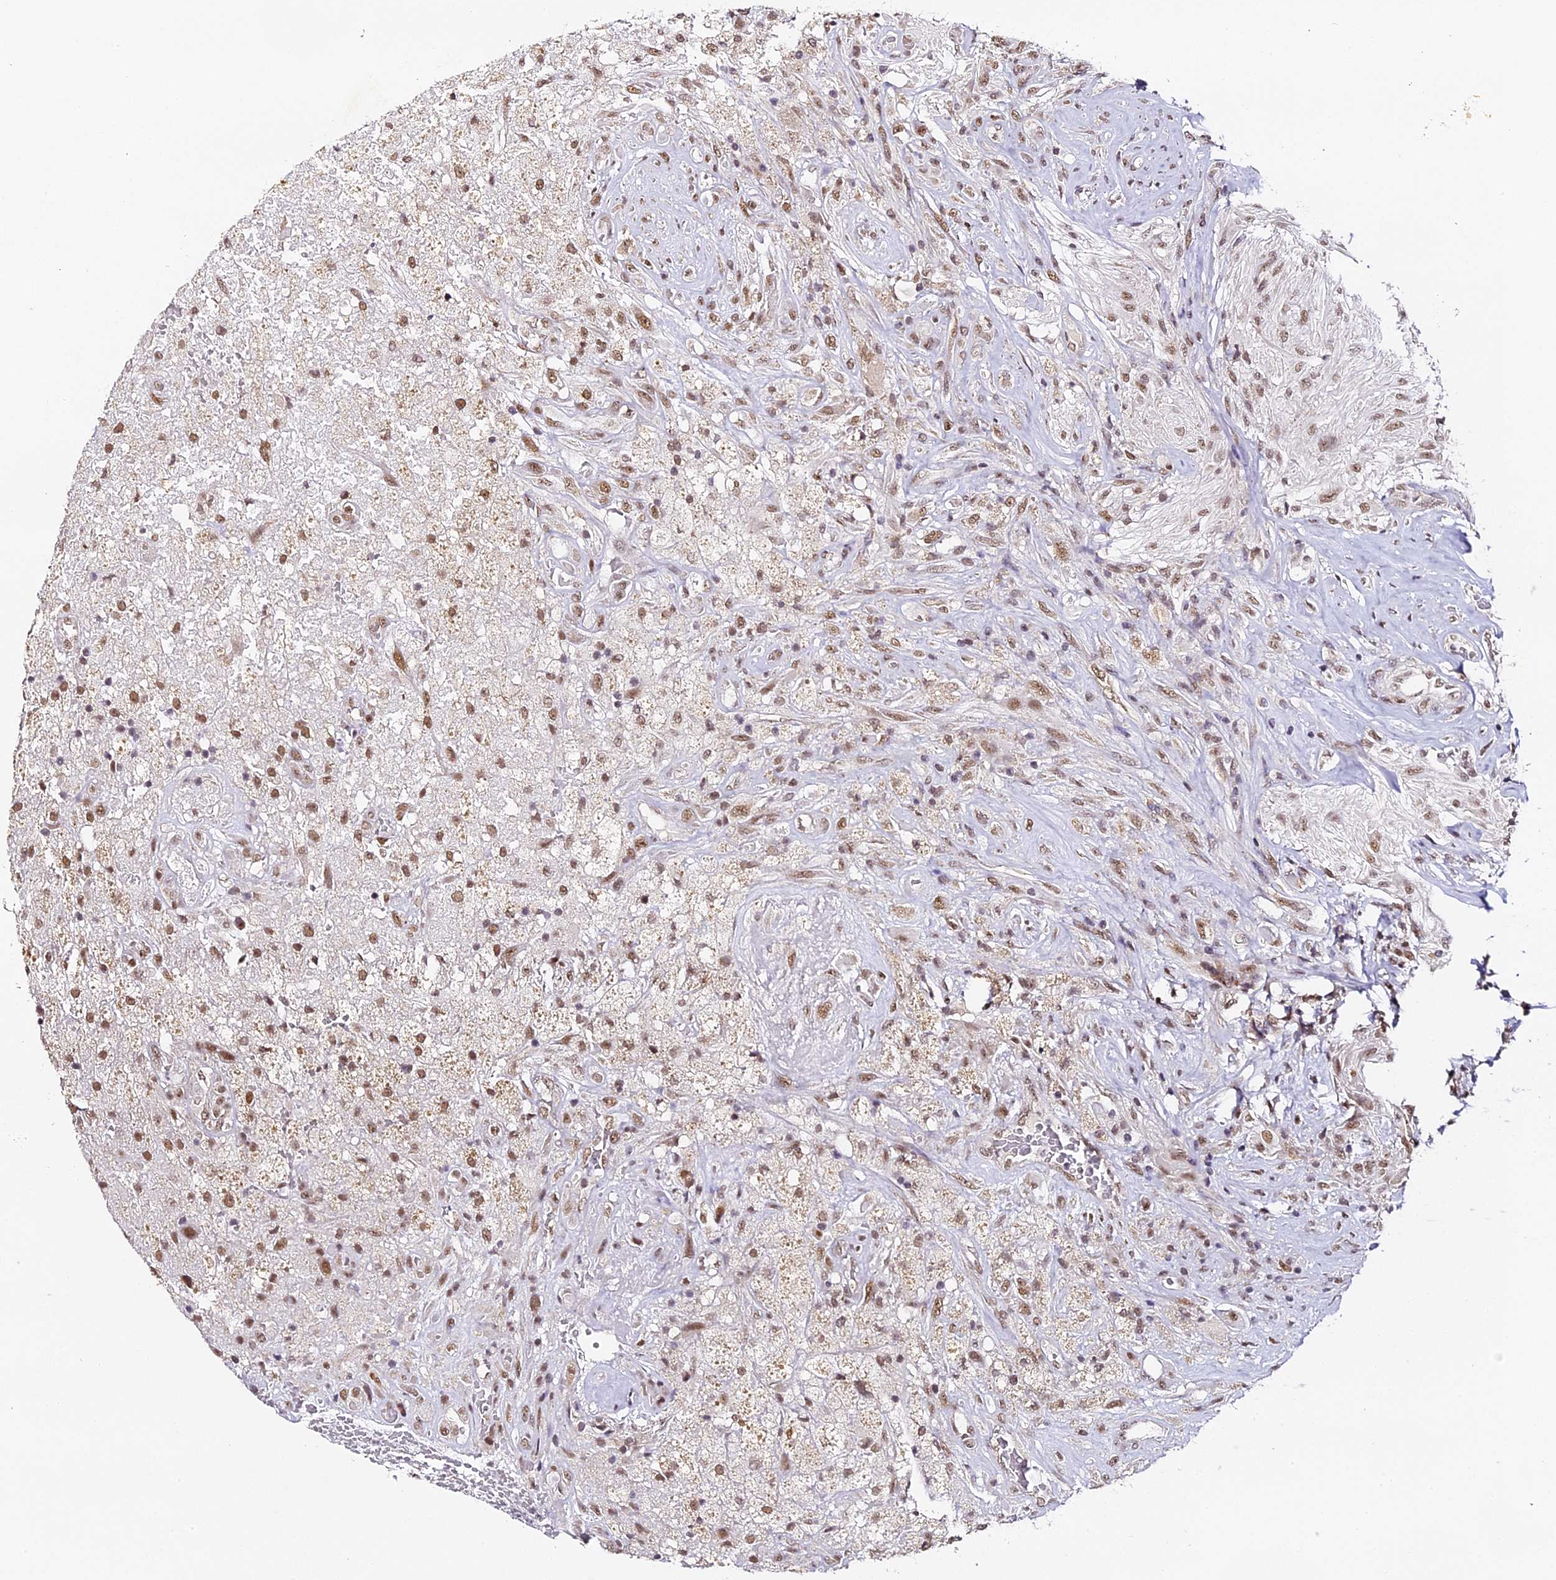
{"staining": {"intensity": "moderate", "quantity": ">75%", "location": "nuclear"}, "tissue": "glioma", "cell_type": "Tumor cells", "image_type": "cancer", "snomed": [{"axis": "morphology", "description": "Glioma, malignant, High grade"}, {"axis": "topography", "description": "Brain"}], "caption": "Protein analysis of glioma tissue displays moderate nuclear expression in about >75% of tumor cells.", "gene": "NCBP1", "patient": {"sex": "male", "age": 56}}